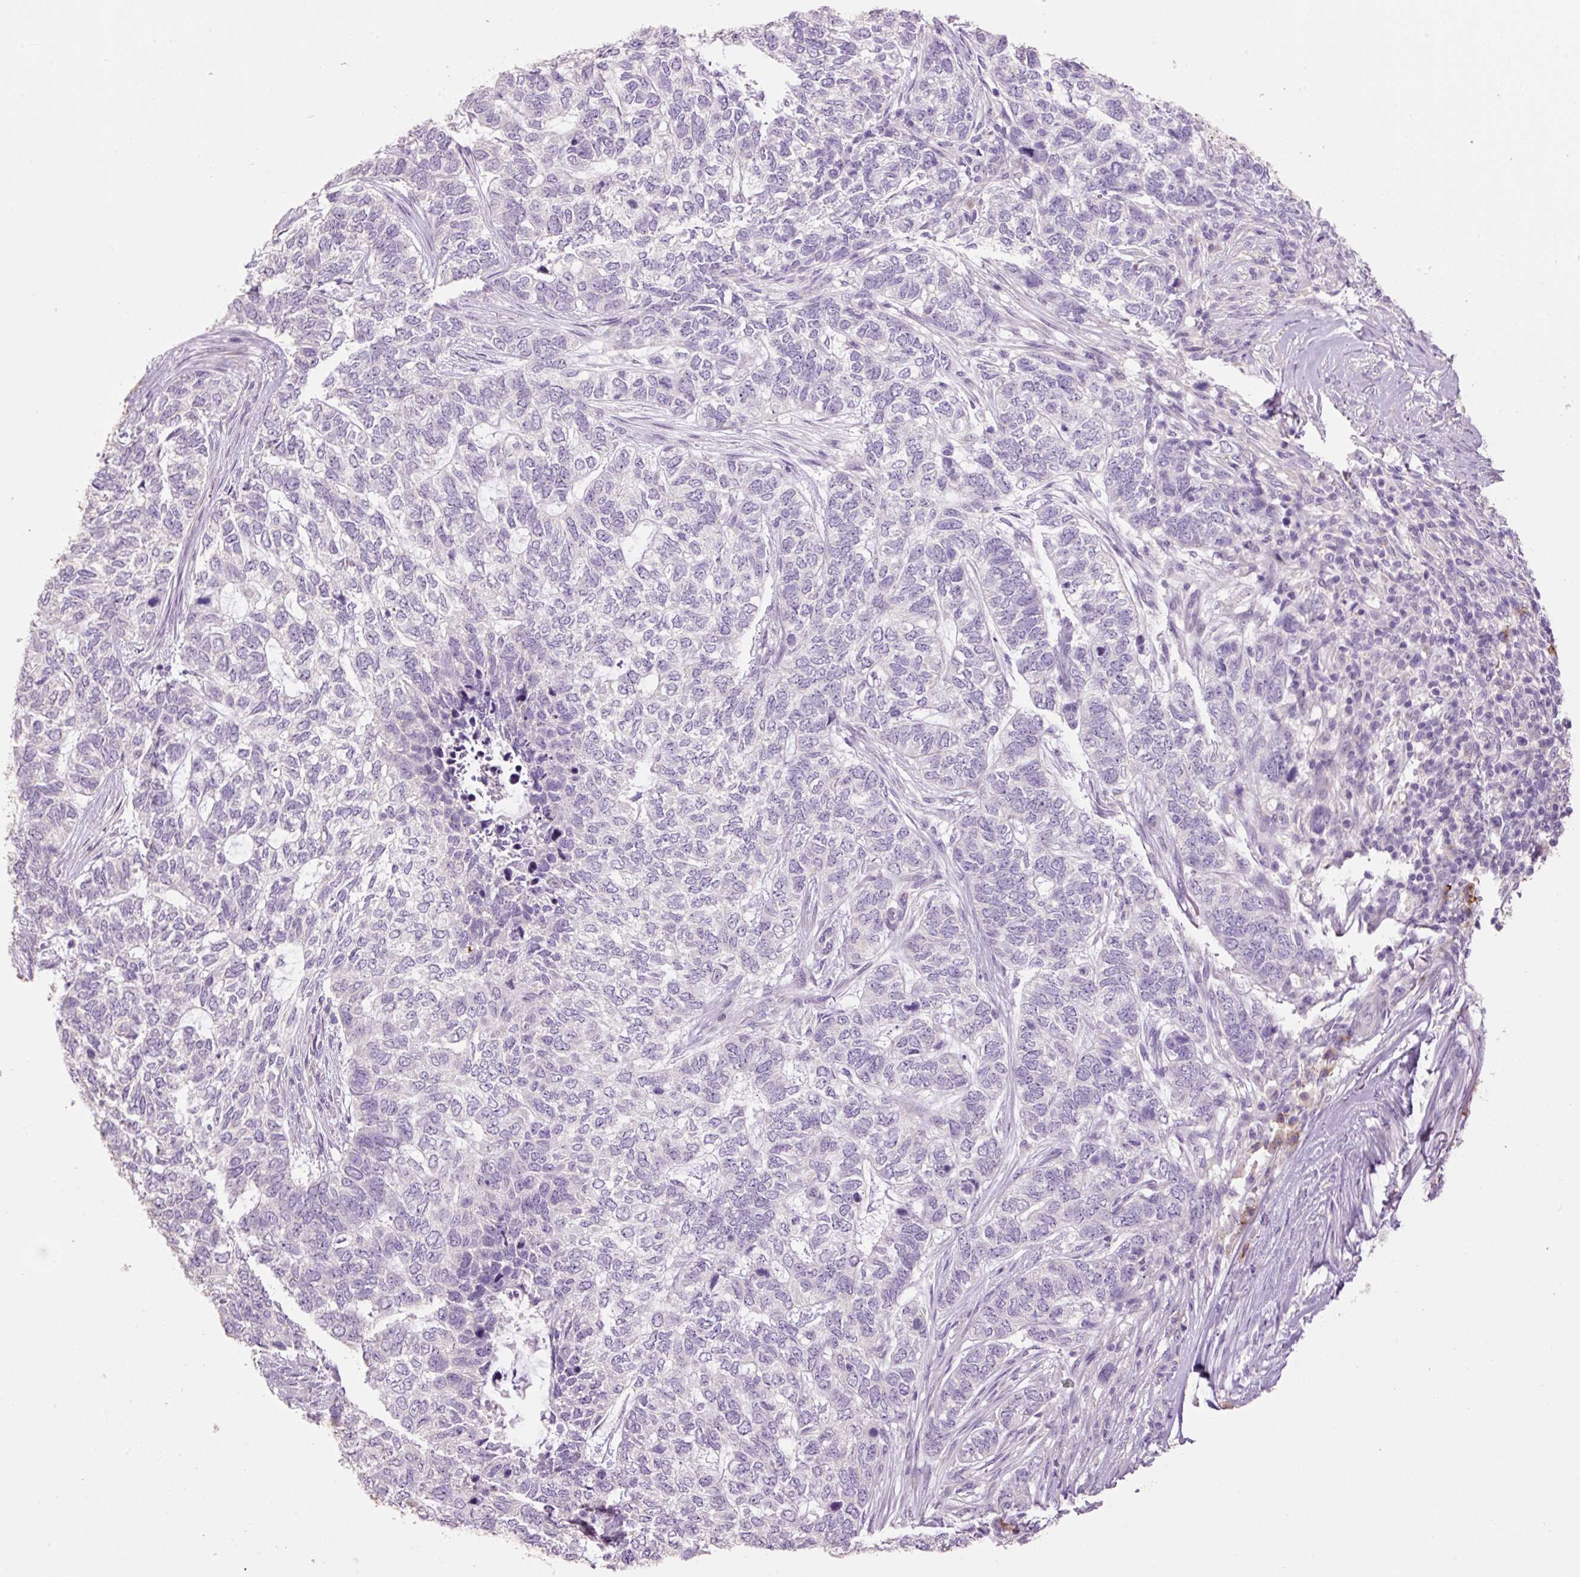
{"staining": {"intensity": "negative", "quantity": "none", "location": "none"}, "tissue": "skin cancer", "cell_type": "Tumor cells", "image_type": "cancer", "snomed": [{"axis": "morphology", "description": "Basal cell carcinoma"}, {"axis": "topography", "description": "Skin"}], "caption": "Immunohistochemistry (IHC) of basal cell carcinoma (skin) displays no expression in tumor cells.", "gene": "HAX1", "patient": {"sex": "female", "age": 65}}